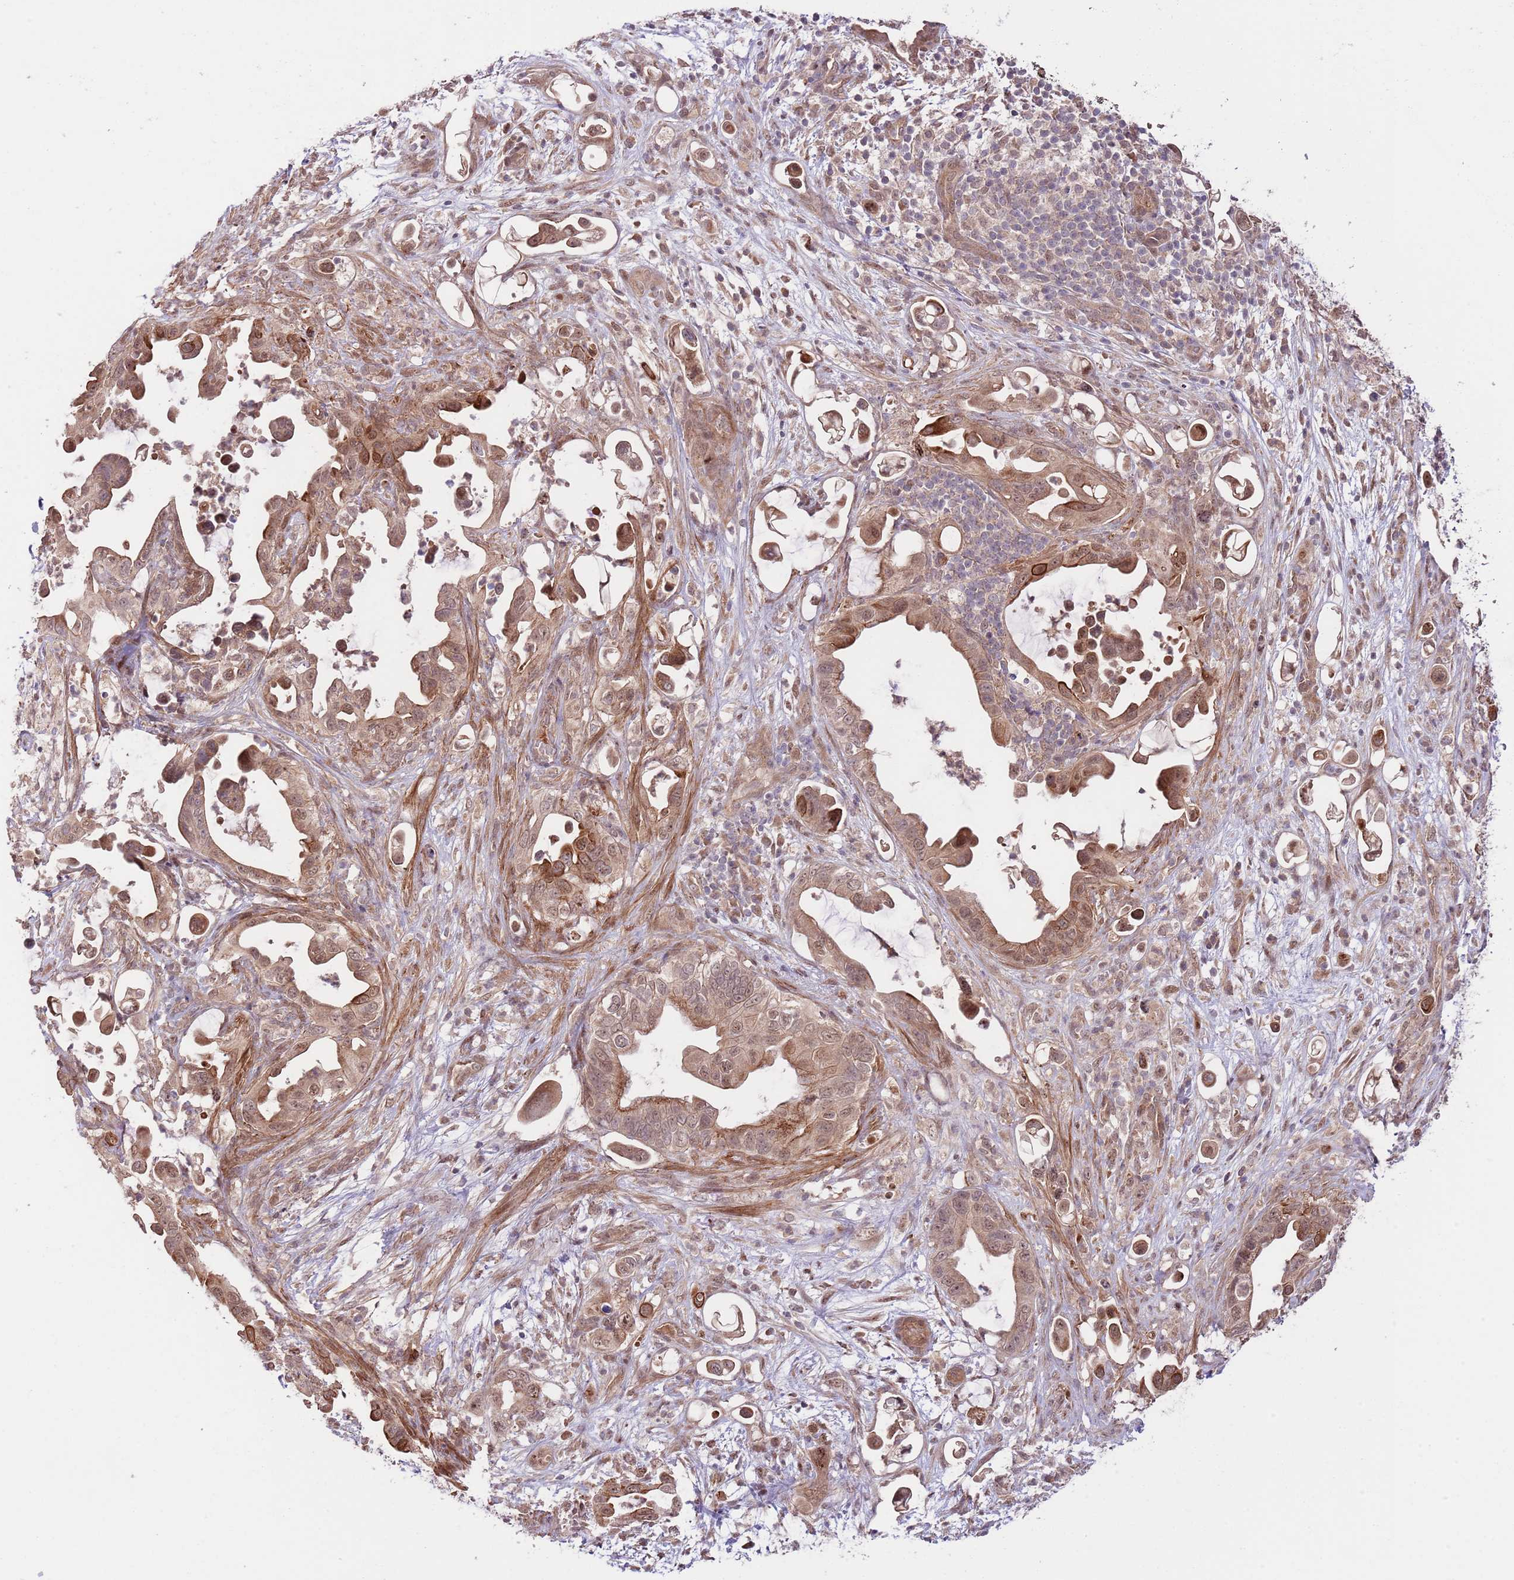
{"staining": {"intensity": "moderate", "quantity": "25%-75%", "location": "cytoplasmic/membranous,nuclear"}, "tissue": "pancreatic cancer", "cell_type": "Tumor cells", "image_type": "cancer", "snomed": [{"axis": "morphology", "description": "Adenocarcinoma, NOS"}, {"axis": "topography", "description": "Pancreas"}], "caption": "High-magnification brightfield microscopy of pancreatic adenocarcinoma stained with DAB (brown) and counterstained with hematoxylin (blue). tumor cells exhibit moderate cytoplasmic/membranous and nuclear staining is present in about25%-75% of cells. The protein is shown in brown color, while the nuclei are stained blue.", "gene": "PRR16", "patient": {"sex": "male", "age": 61}}